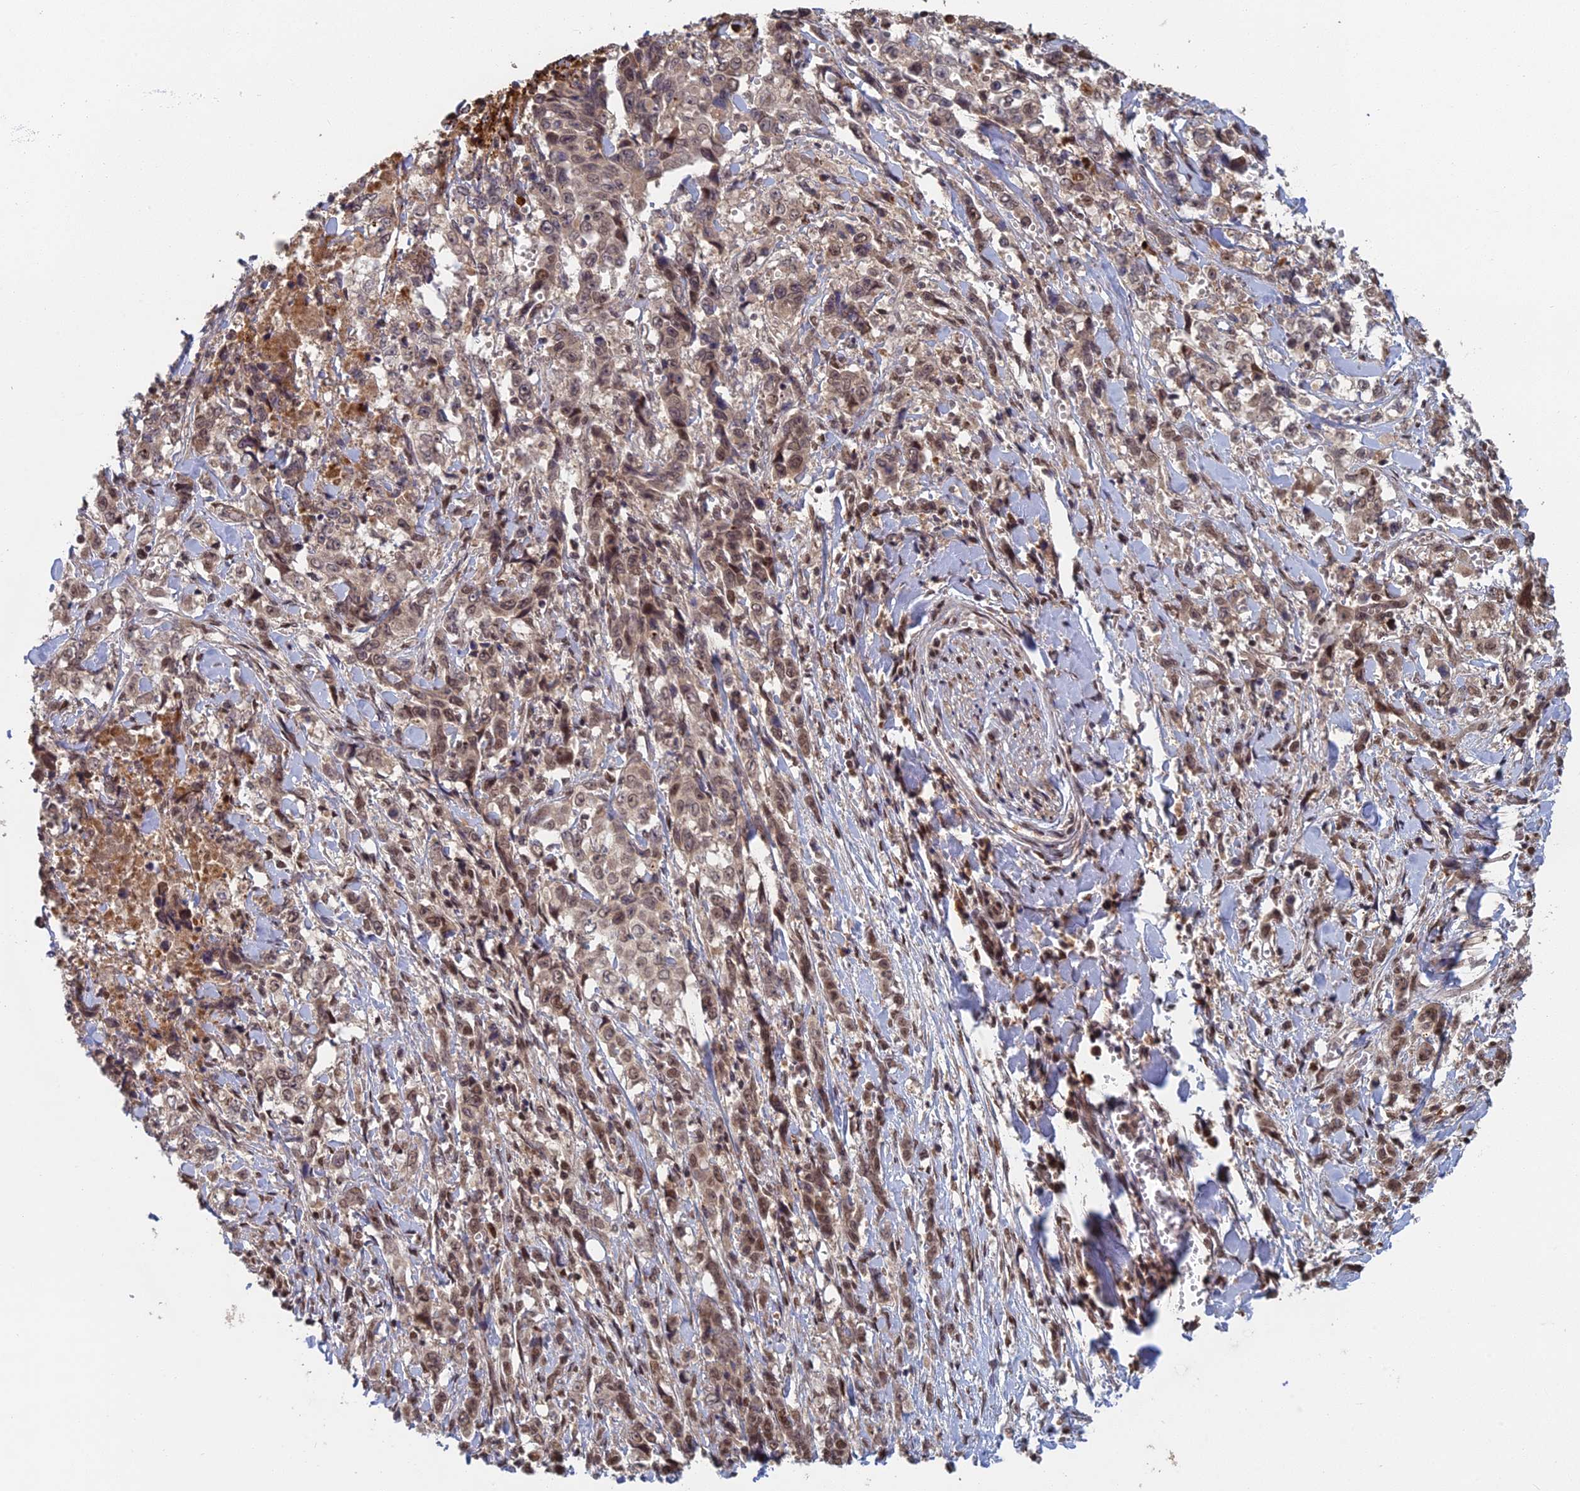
{"staining": {"intensity": "weak", "quantity": ">75%", "location": "nuclear"}, "tissue": "stomach cancer", "cell_type": "Tumor cells", "image_type": "cancer", "snomed": [{"axis": "morphology", "description": "Adenocarcinoma, NOS"}, {"axis": "topography", "description": "Stomach, upper"}], "caption": "Brown immunohistochemical staining in human stomach adenocarcinoma shows weak nuclear positivity in approximately >75% of tumor cells. Using DAB (3,3'-diaminobenzidine) (brown) and hematoxylin (blue) stains, captured at high magnification using brightfield microscopy.", "gene": "RANBP3", "patient": {"sex": "male", "age": 62}}